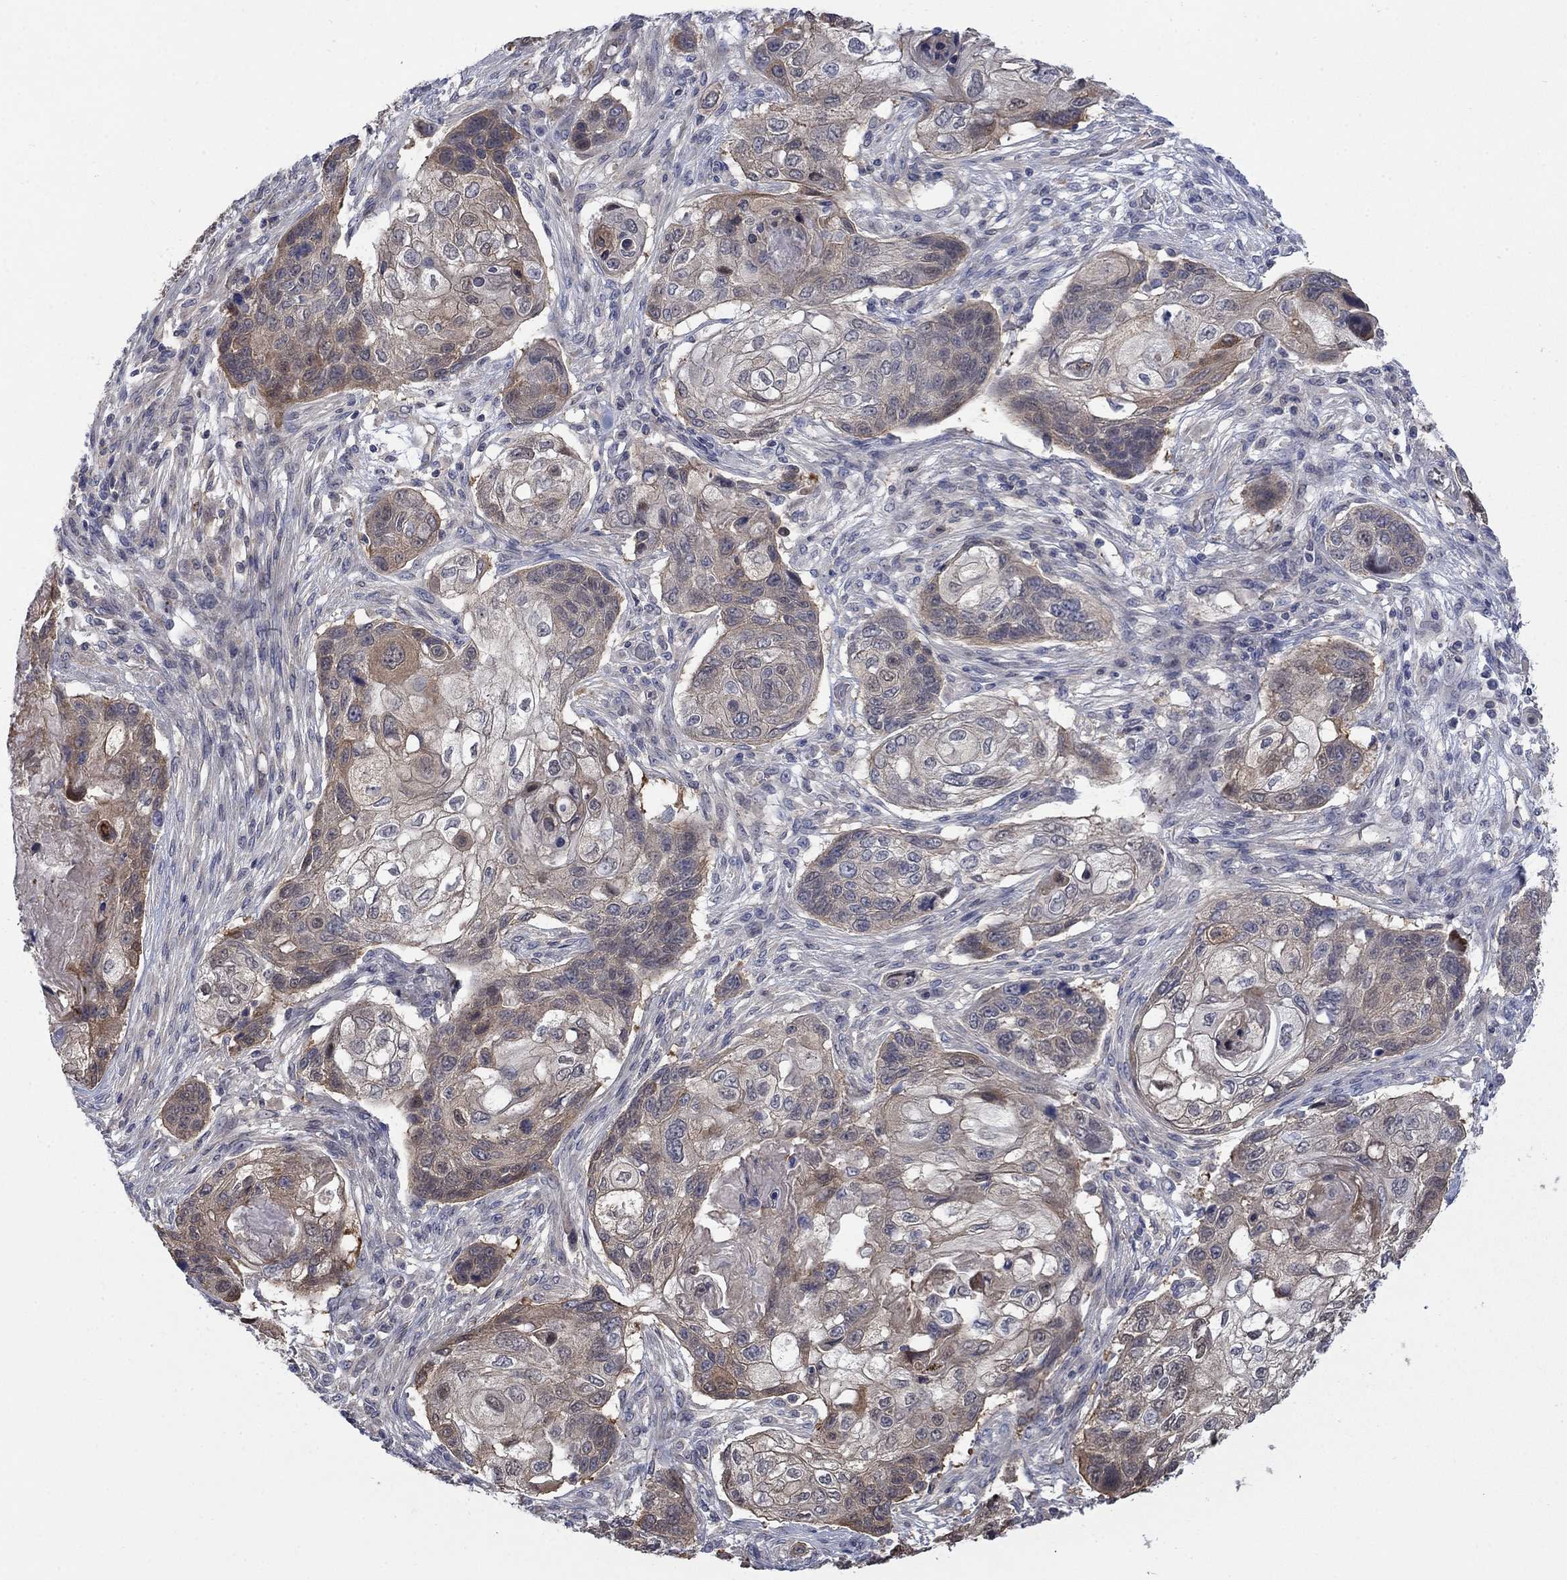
{"staining": {"intensity": "weak", "quantity": ">75%", "location": "cytoplasmic/membranous"}, "tissue": "lung cancer", "cell_type": "Tumor cells", "image_type": "cancer", "snomed": [{"axis": "morphology", "description": "Normal tissue, NOS"}, {"axis": "morphology", "description": "Squamous cell carcinoma, NOS"}, {"axis": "topography", "description": "Bronchus"}, {"axis": "topography", "description": "Lung"}], "caption": "This is a photomicrograph of immunohistochemistry (IHC) staining of lung squamous cell carcinoma, which shows weak positivity in the cytoplasmic/membranous of tumor cells.", "gene": "PDZD2", "patient": {"sex": "male", "age": 69}}